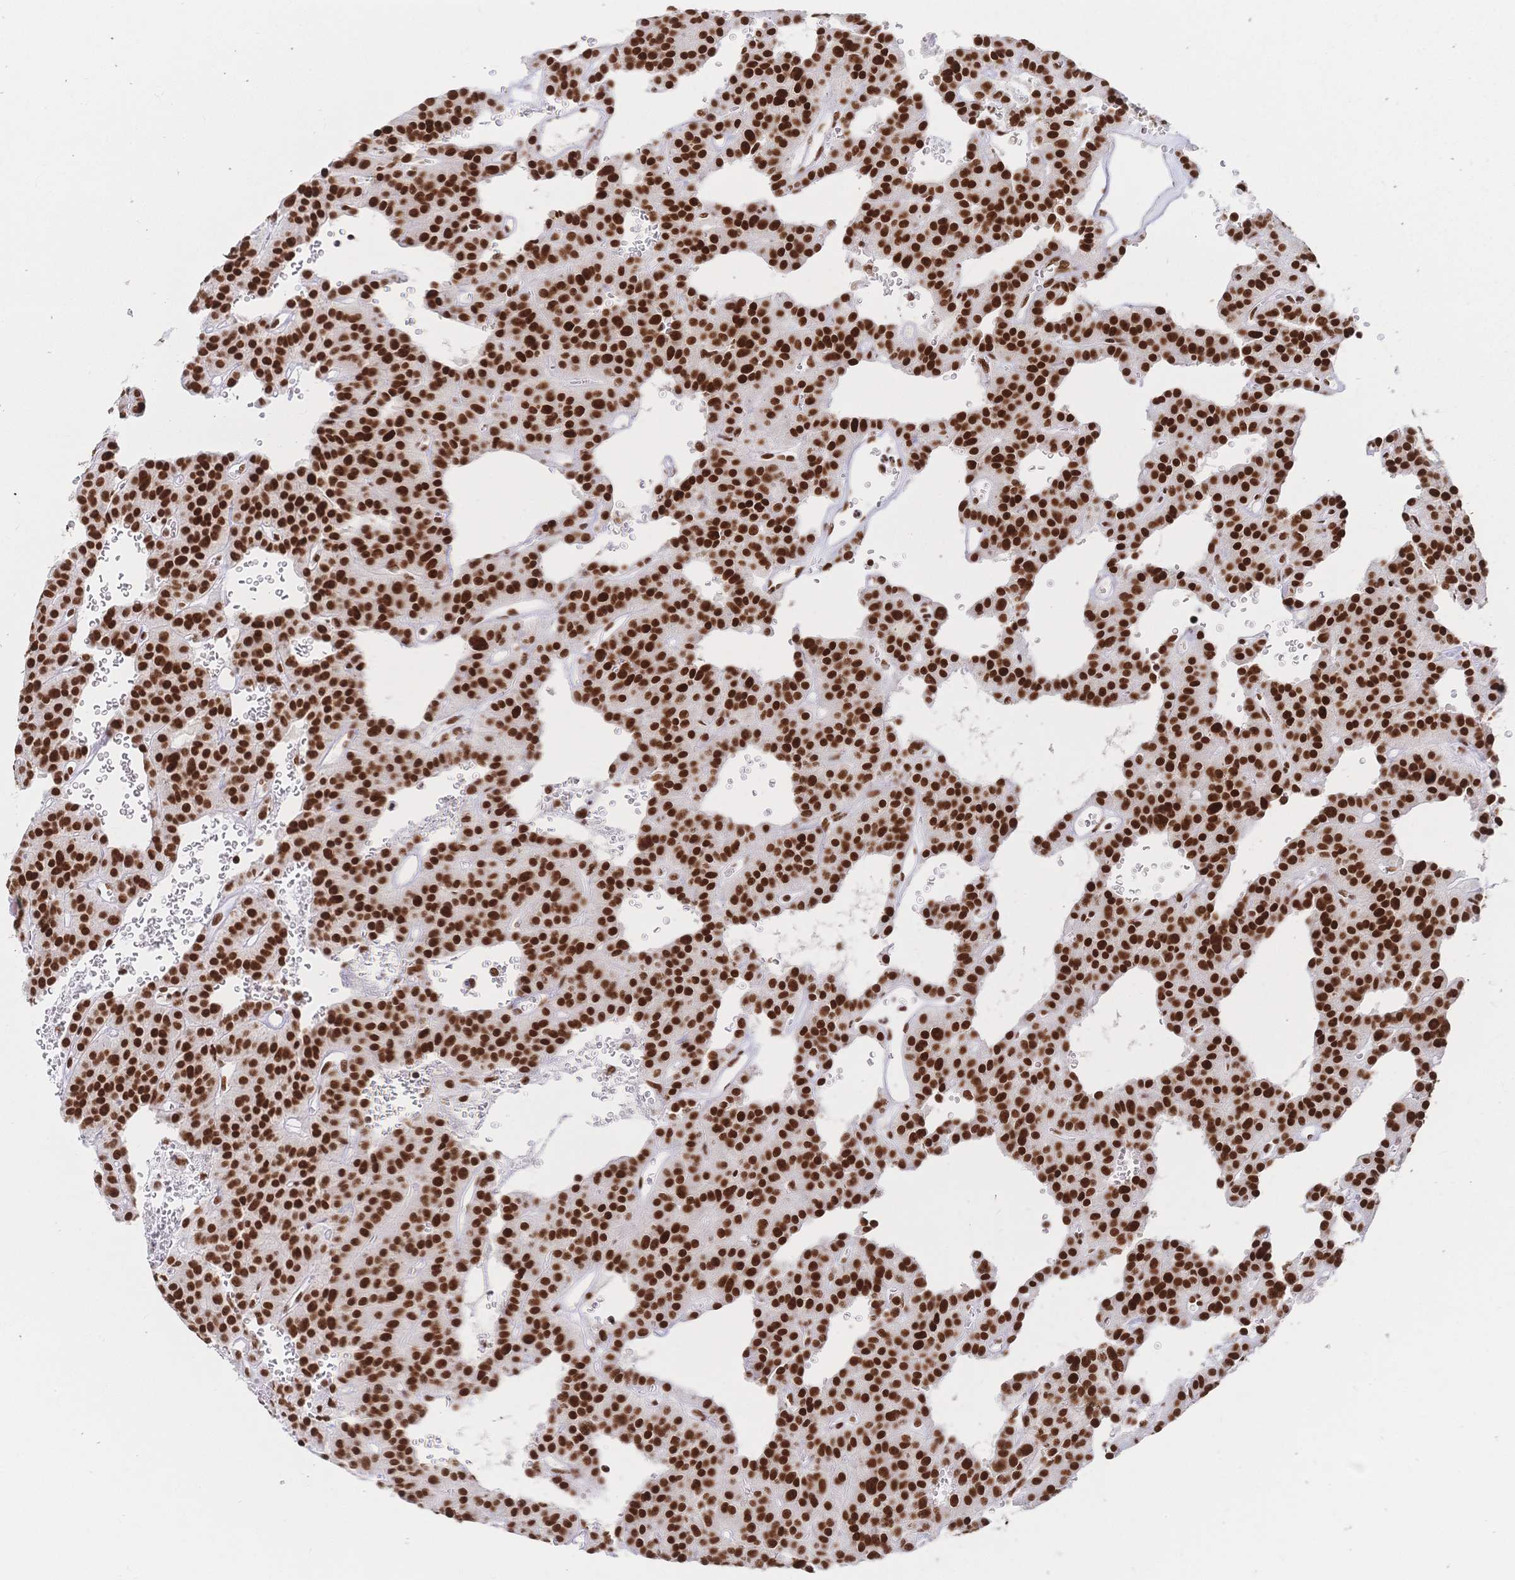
{"staining": {"intensity": "strong", "quantity": ">75%", "location": "nuclear"}, "tissue": "carcinoid", "cell_type": "Tumor cells", "image_type": "cancer", "snomed": [{"axis": "morphology", "description": "Carcinoid, malignant, NOS"}, {"axis": "topography", "description": "Lung"}], "caption": "This image demonstrates immunohistochemistry (IHC) staining of human carcinoid (malignant), with high strong nuclear expression in about >75% of tumor cells.", "gene": "SRSF1", "patient": {"sex": "female", "age": 71}}